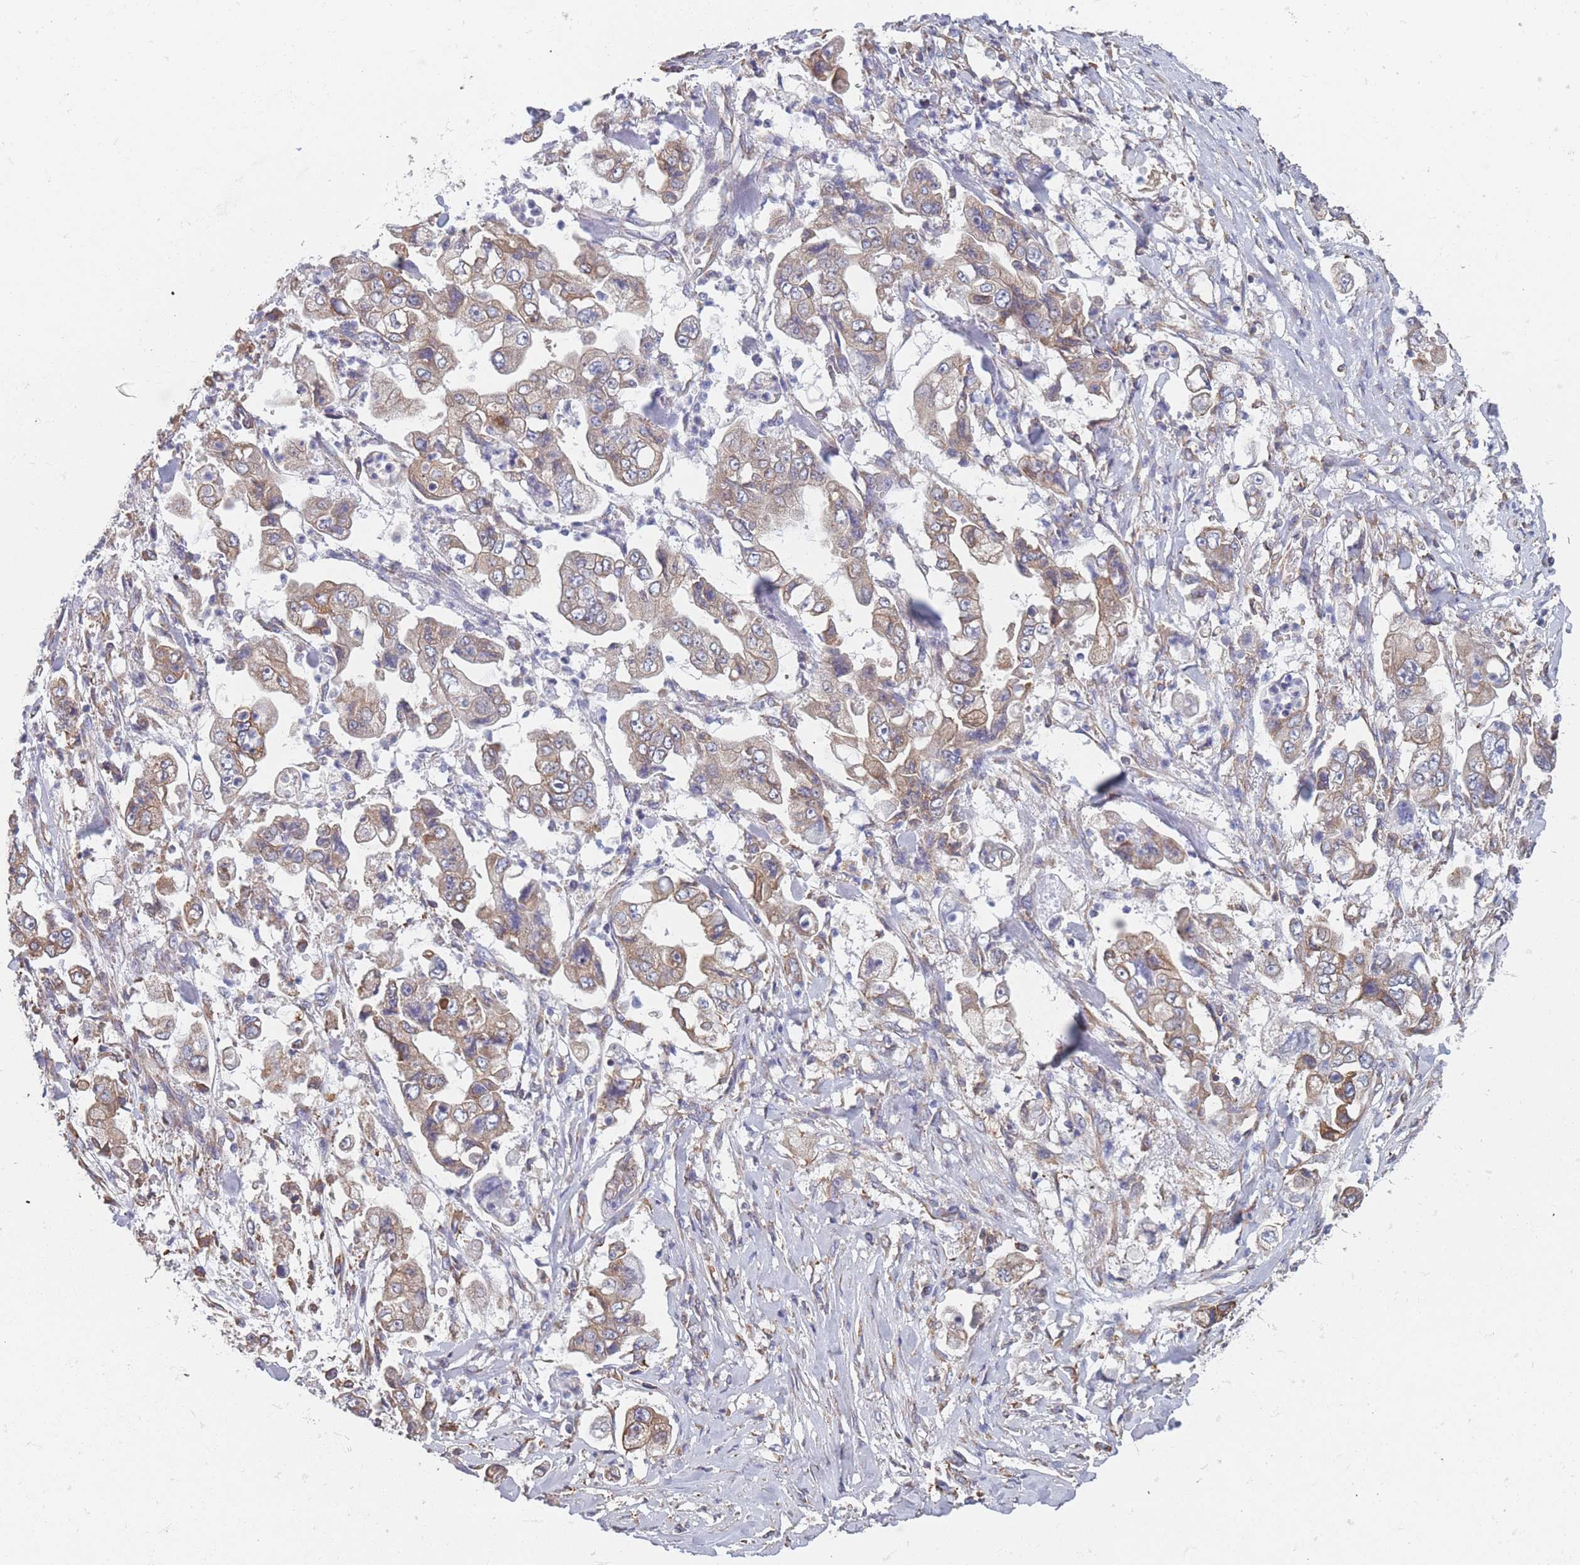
{"staining": {"intensity": "moderate", "quantity": "25%-75%", "location": "cytoplasmic/membranous"}, "tissue": "stomach cancer", "cell_type": "Tumor cells", "image_type": "cancer", "snomed": [{"axis": "morphology", "description": "Adenocarcinoma, NOS"}, {"axis": "topography", "description": "Stomach"}], "caption": "A photomicrograph of human adenocarcinoma (stomach) stained for a protein demonstrates moderate cytoplasmic/membranous brown staining in tumor cells. (DAB (3,3'-diaminobenzidine) IHC with brightfield microscopy, high magnification).", "gene": "OR7C2", "patient": {"sex": "male", "age": 62}}